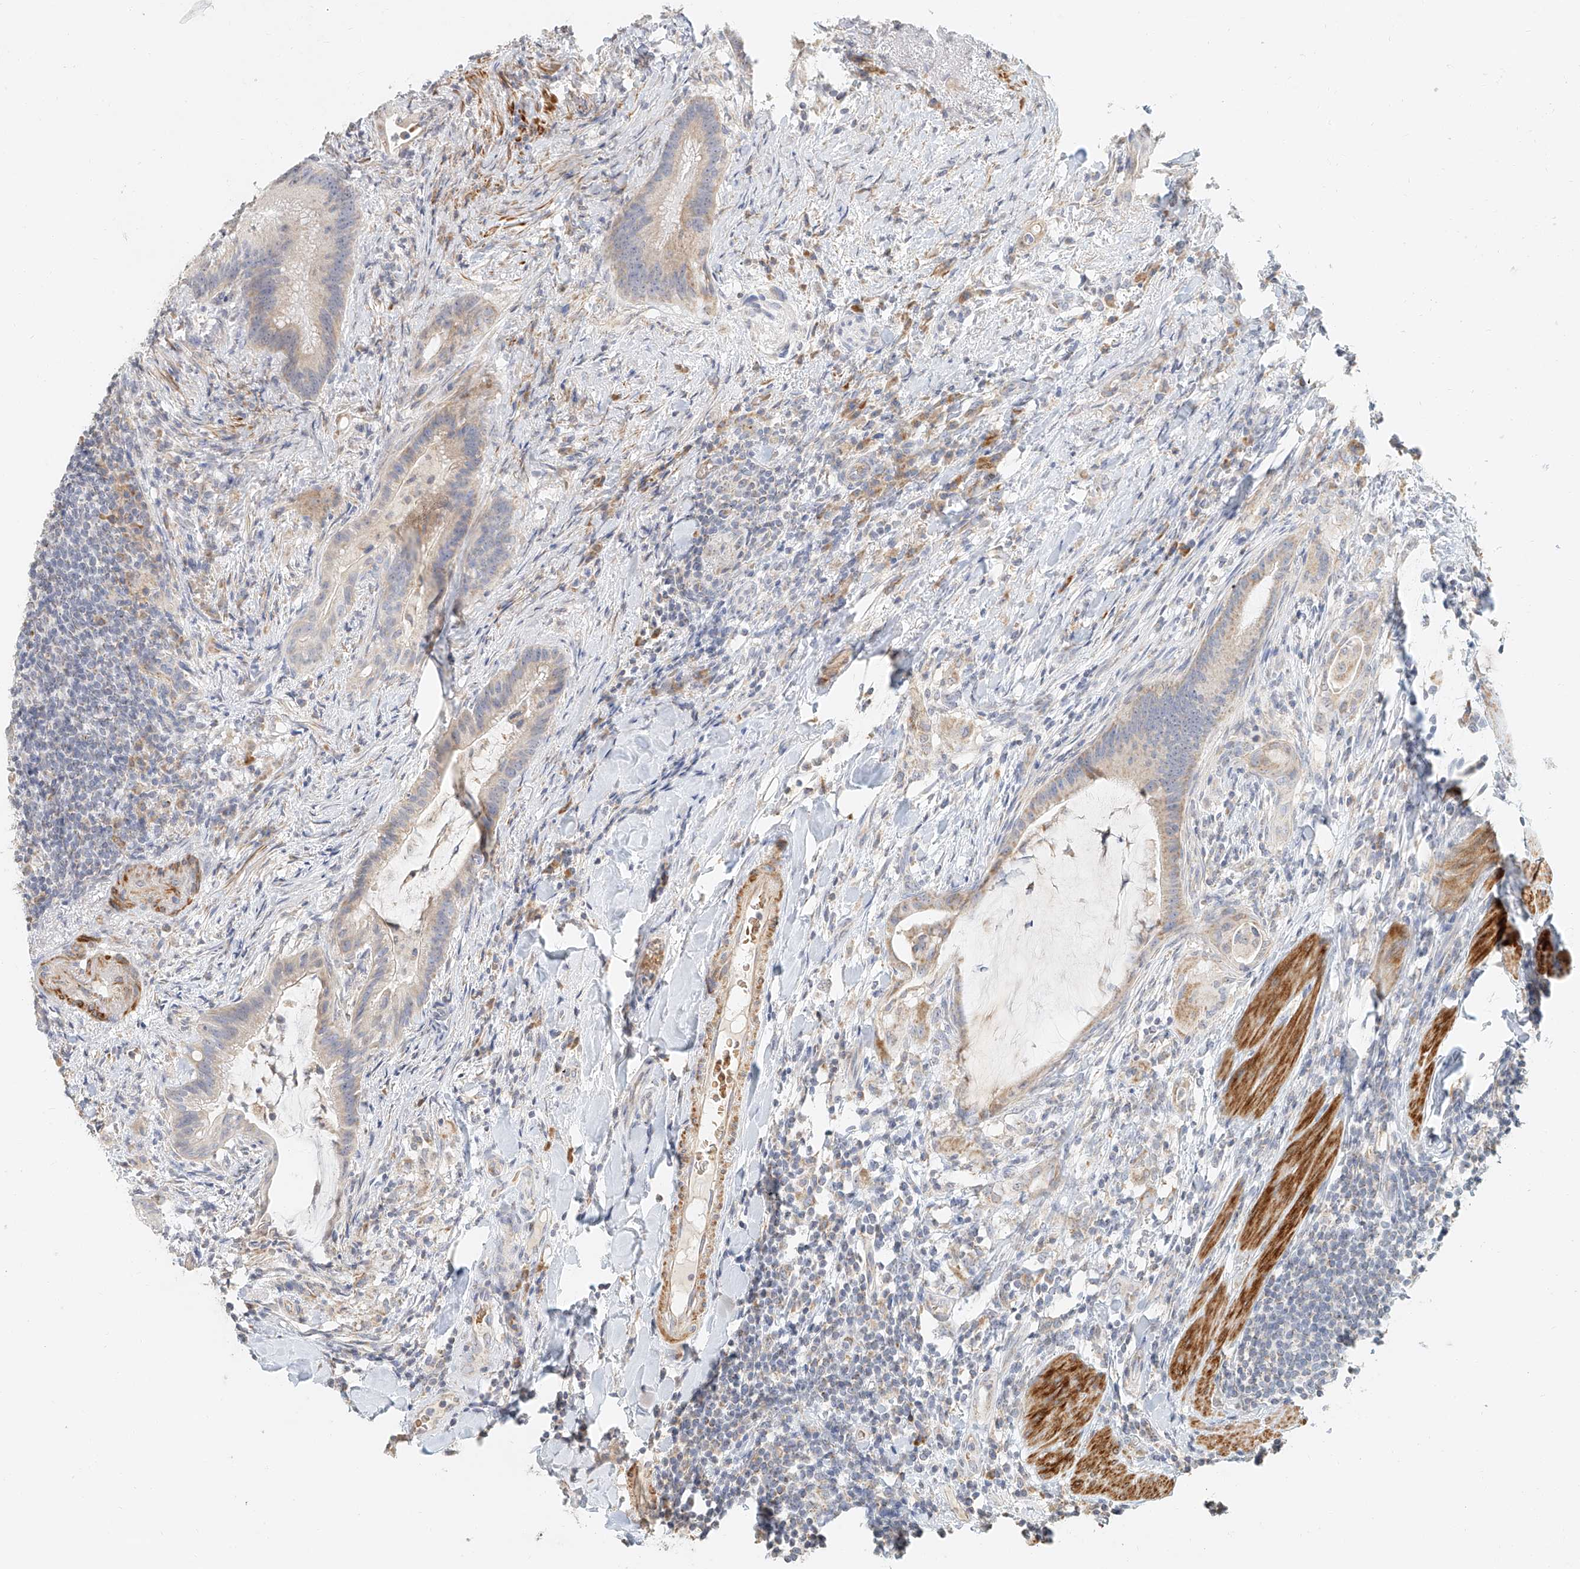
{"staining": {"intensity": "weak", "quantity": "<25%", "location": "cytoplasmic/membranous"}, "tissue": "colorectal cancer", "cell_type": "Tumor cells", "image_type": "cancer", "snomed": [{"axis": "morphology", "description": "Adenocarcinoma, NOS"}, {"axis": "topography", "description": "Colon"}], "caption": "High magnification brightfield microscopy of colorectal cancer stained with DAB (3,3'-diaminobenzidine) (brown) and counterstained with hematoxylin (blue): tumor cells show no significant staining.", "gene": "CXorf58", "patient": {"sex": "female", "age": 66}}